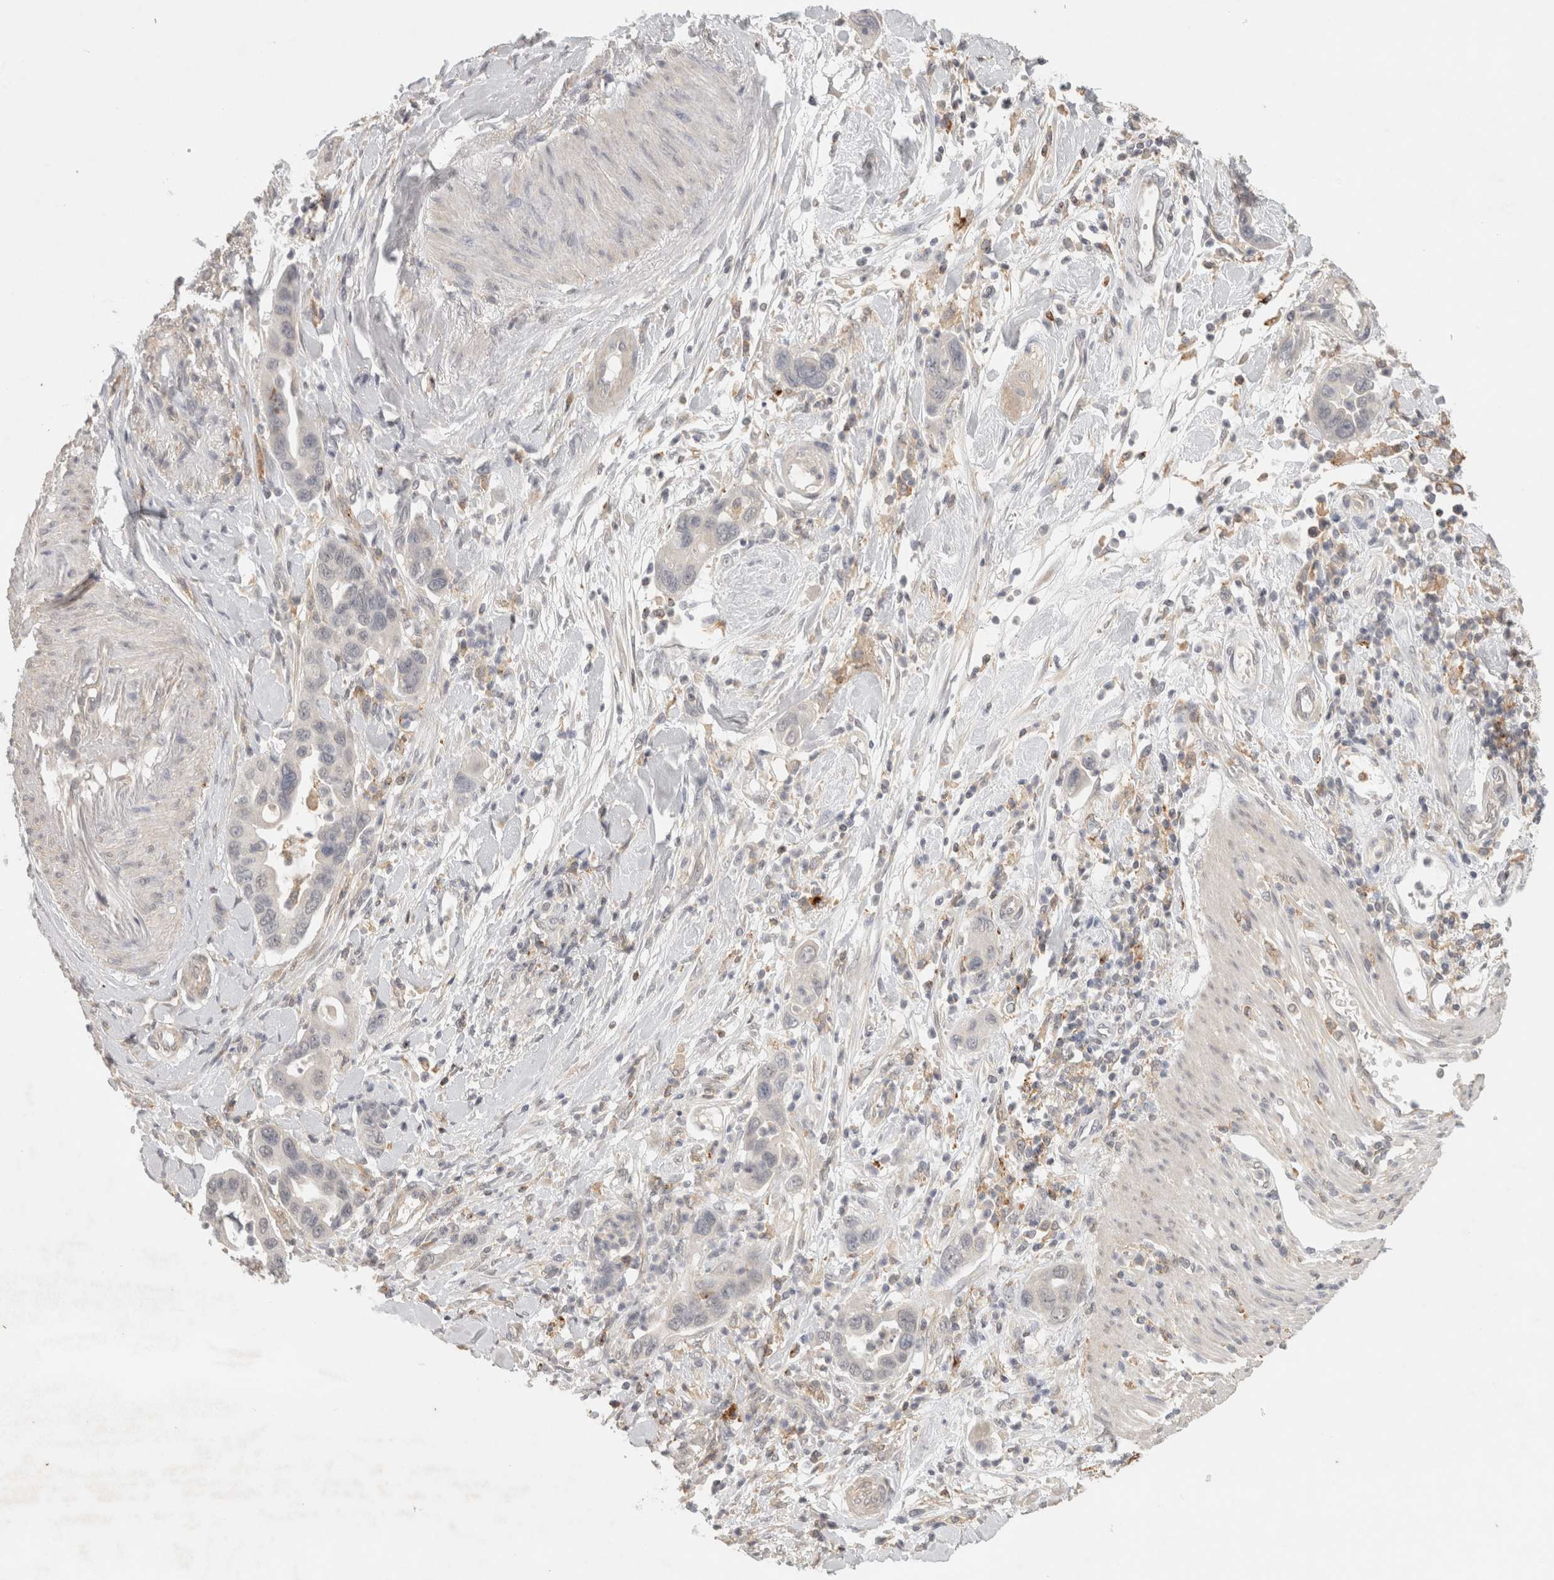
{"staining": {"intensity": "negative", "quantity": "none", "location": "none"}, "tissue": "pancreatic cancer", "cell_type": "Tumor cells", "image_type": "cancer", "snomed": [{"axis": "morphology", "description": "Adenocarcinoma, NOS"}, {"axis": "topography", "description": "Pancreas"}], "caption": "The photomicrograph shows no significant expression in tumor cells of pancreatic cancer.", "gene": "HAVCR2", "patient": {"sex": "female", "age": 71}}